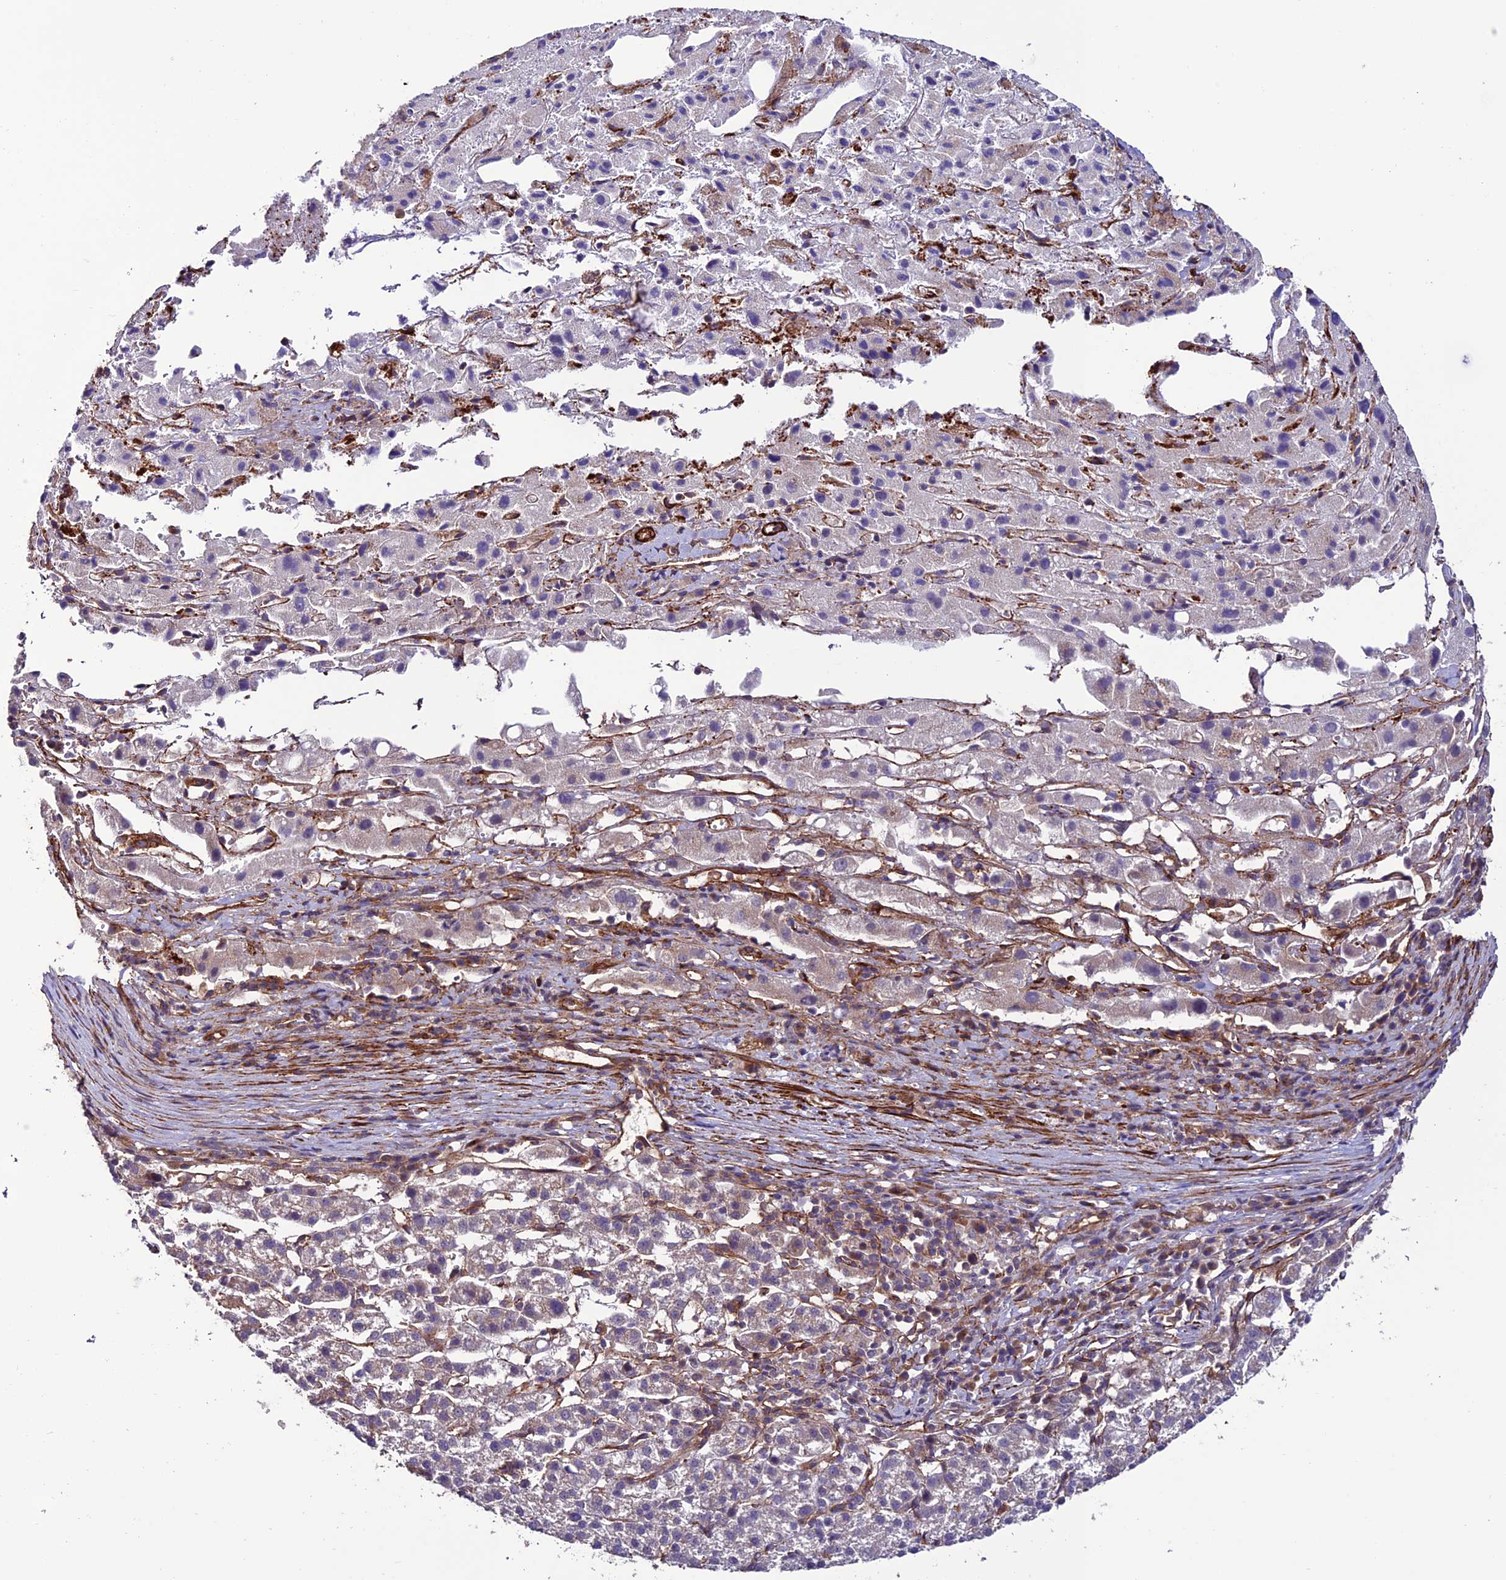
{"staining": {"intensity": "negative", "quantity": "none", "location": "none"}, "tissue": "liver cancer", "cell_type": "Tumor cells", "image_type": "cancer", "snomed": [{"axis": "morphology", "description": "Carcinoma, Hepatocellular, NOS"}, {"axis": "topography", "description": "Liver"}], "caption": "A high-resolution image shows IHC staining of hepatocellular carcinoma (liver), which shows no significant staining in tumor cells.", "gene": "TNIP3", "patient": {"sex": "female", "age": 58}}